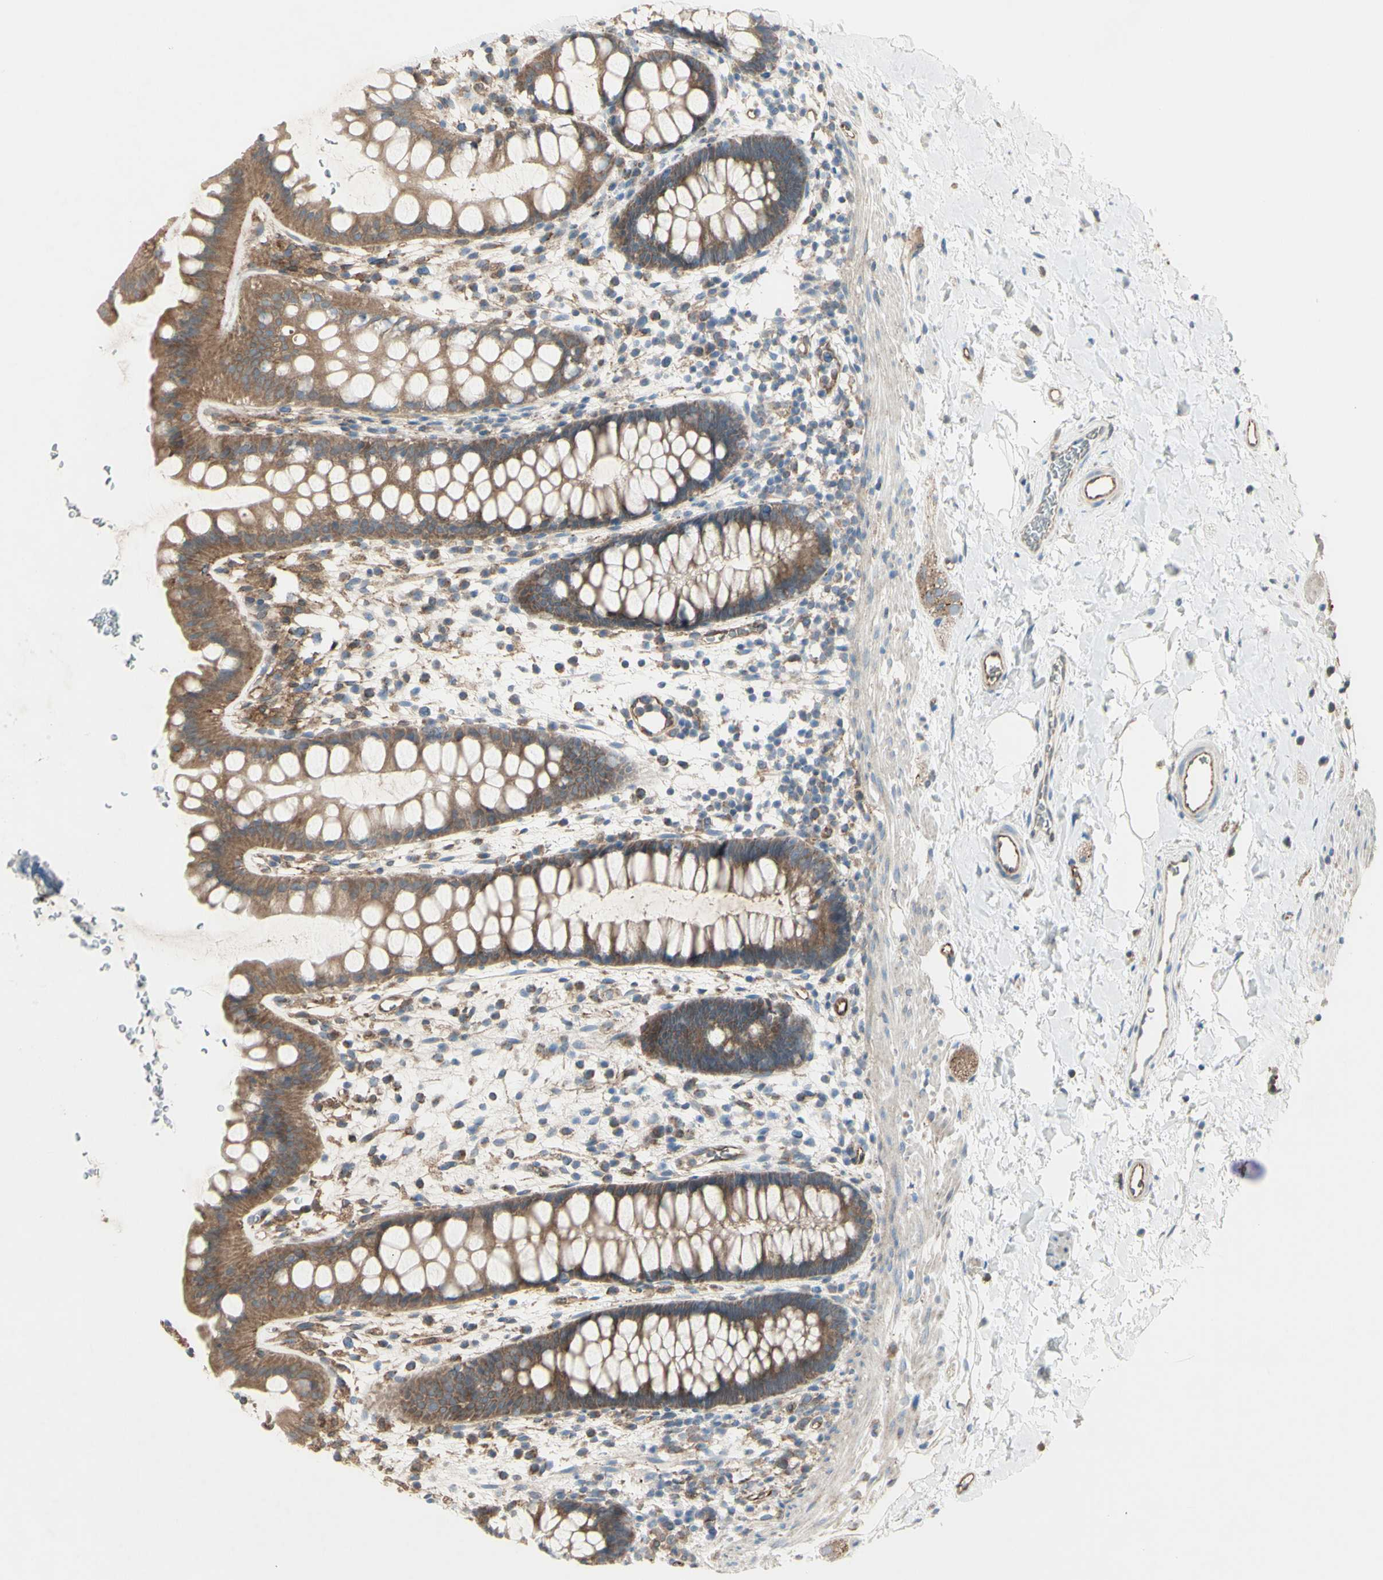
{"staining": {"intensity": "moderate", "quantity": ">75%", "location": "cytoplasmic/membranous"}, "tissue": "rectum", "cell_type": "Glandular cells", "image_type": "normal", "snomed": [{"axis": "morphology", "description": "Normal tissue, NOS"}, {"axis": "topography", "description": "Rectum"}], "caption": "Rectum stained with a brown dye reveals moderate cytoplasmic/membranous positive expression in approximately >75% of glandular cells.", "gene": "IGSF9B", "patient": {"sex": "female", "age": 24}}